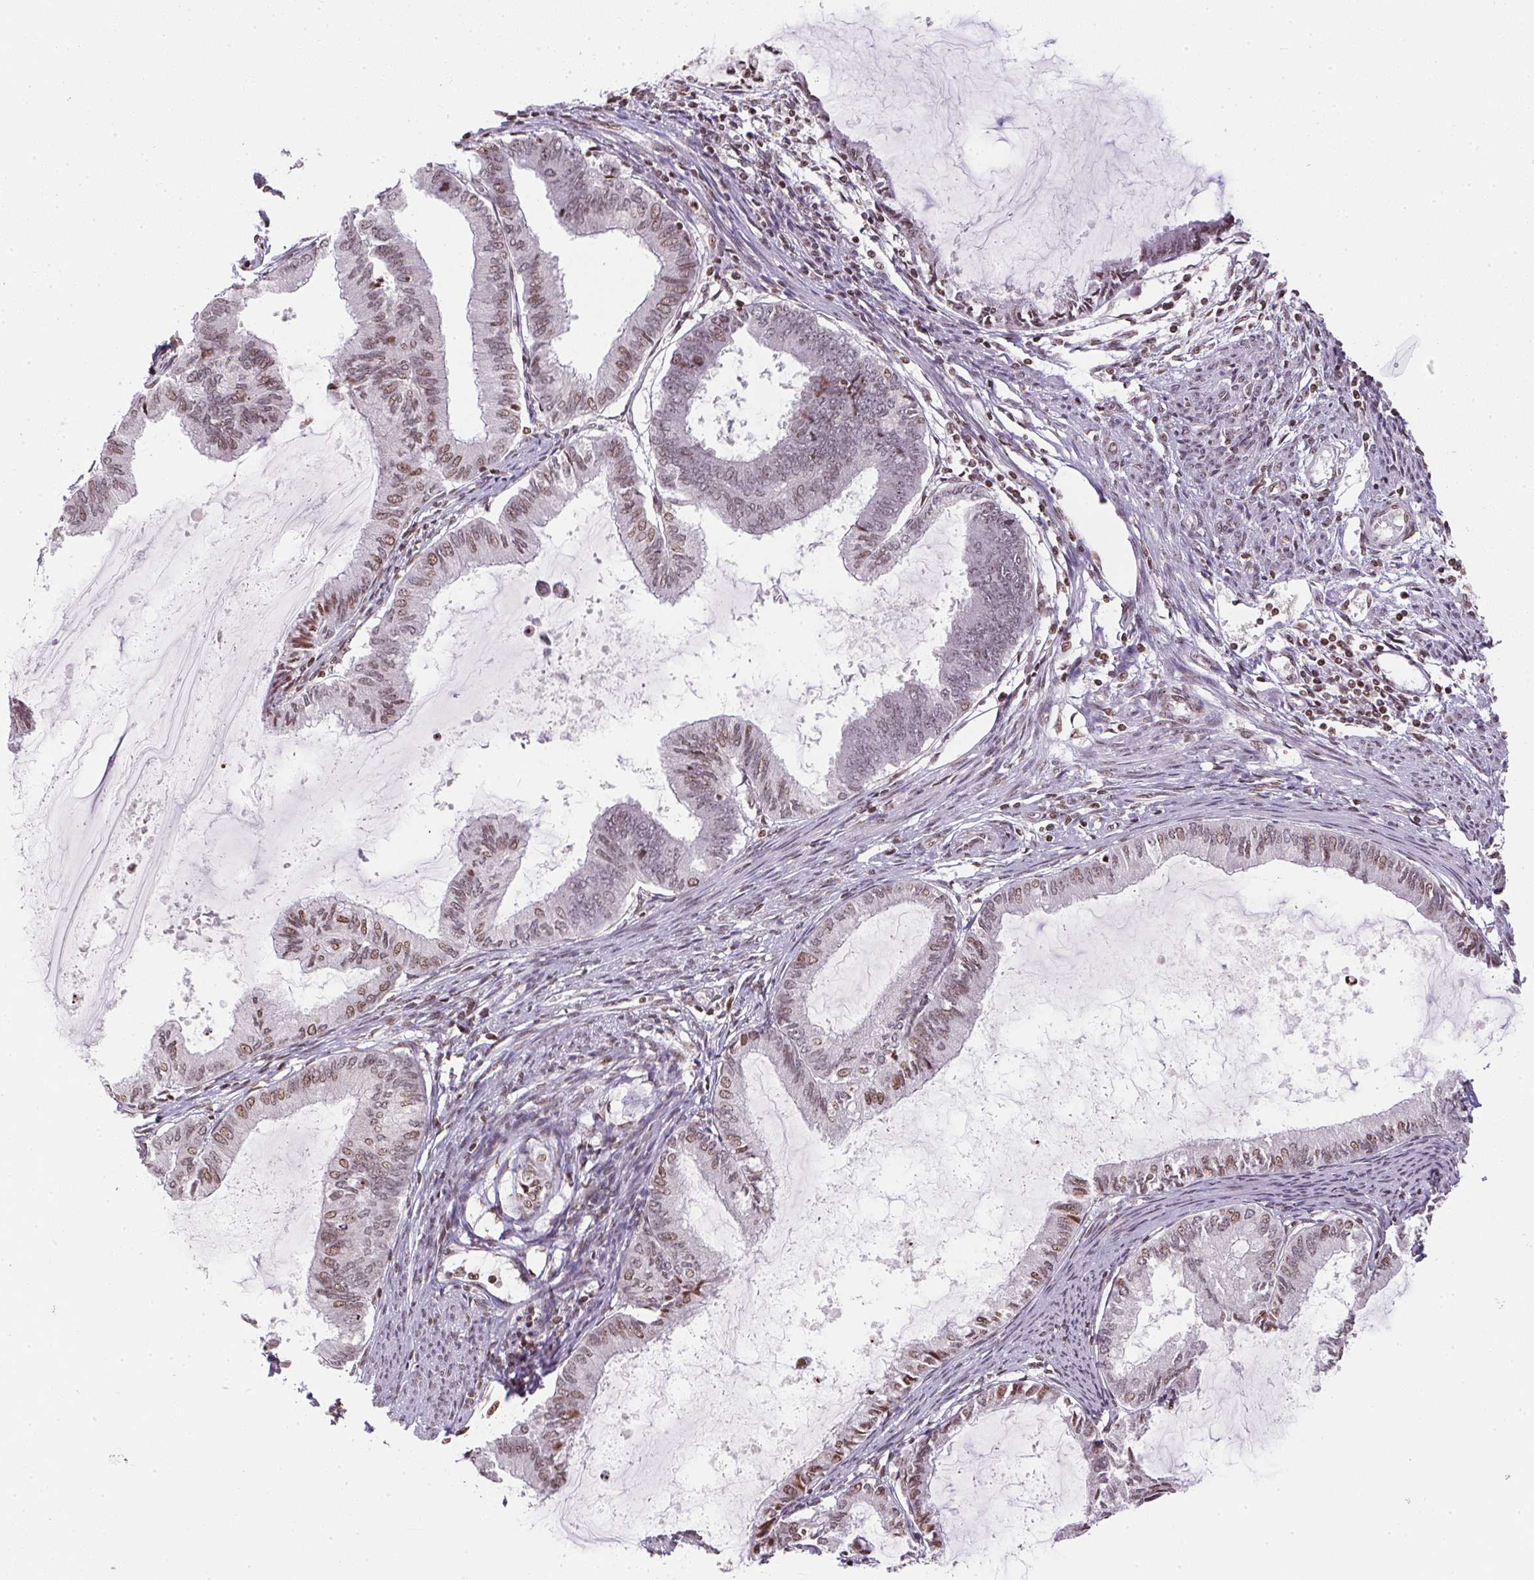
{"staining": {"intensity": "moderate", "quantity": "25%-75%", "location": "nuclear"}, "tissue": "endometrial cancer", "cell_type": "Tumor cells", "image_type": "cancer", "snomed": [{"axis": "morphology", "description": "Adenocarcinoma, NOS"}, {"axis": "topography", "description": "Endometrium"}], "caption": "A brown stain highlights moderate nuclear expression of a protein in endometrial cancer tumor cells.", "gene": "RNF181", "patient": {"sex": "female", "age": 86}}